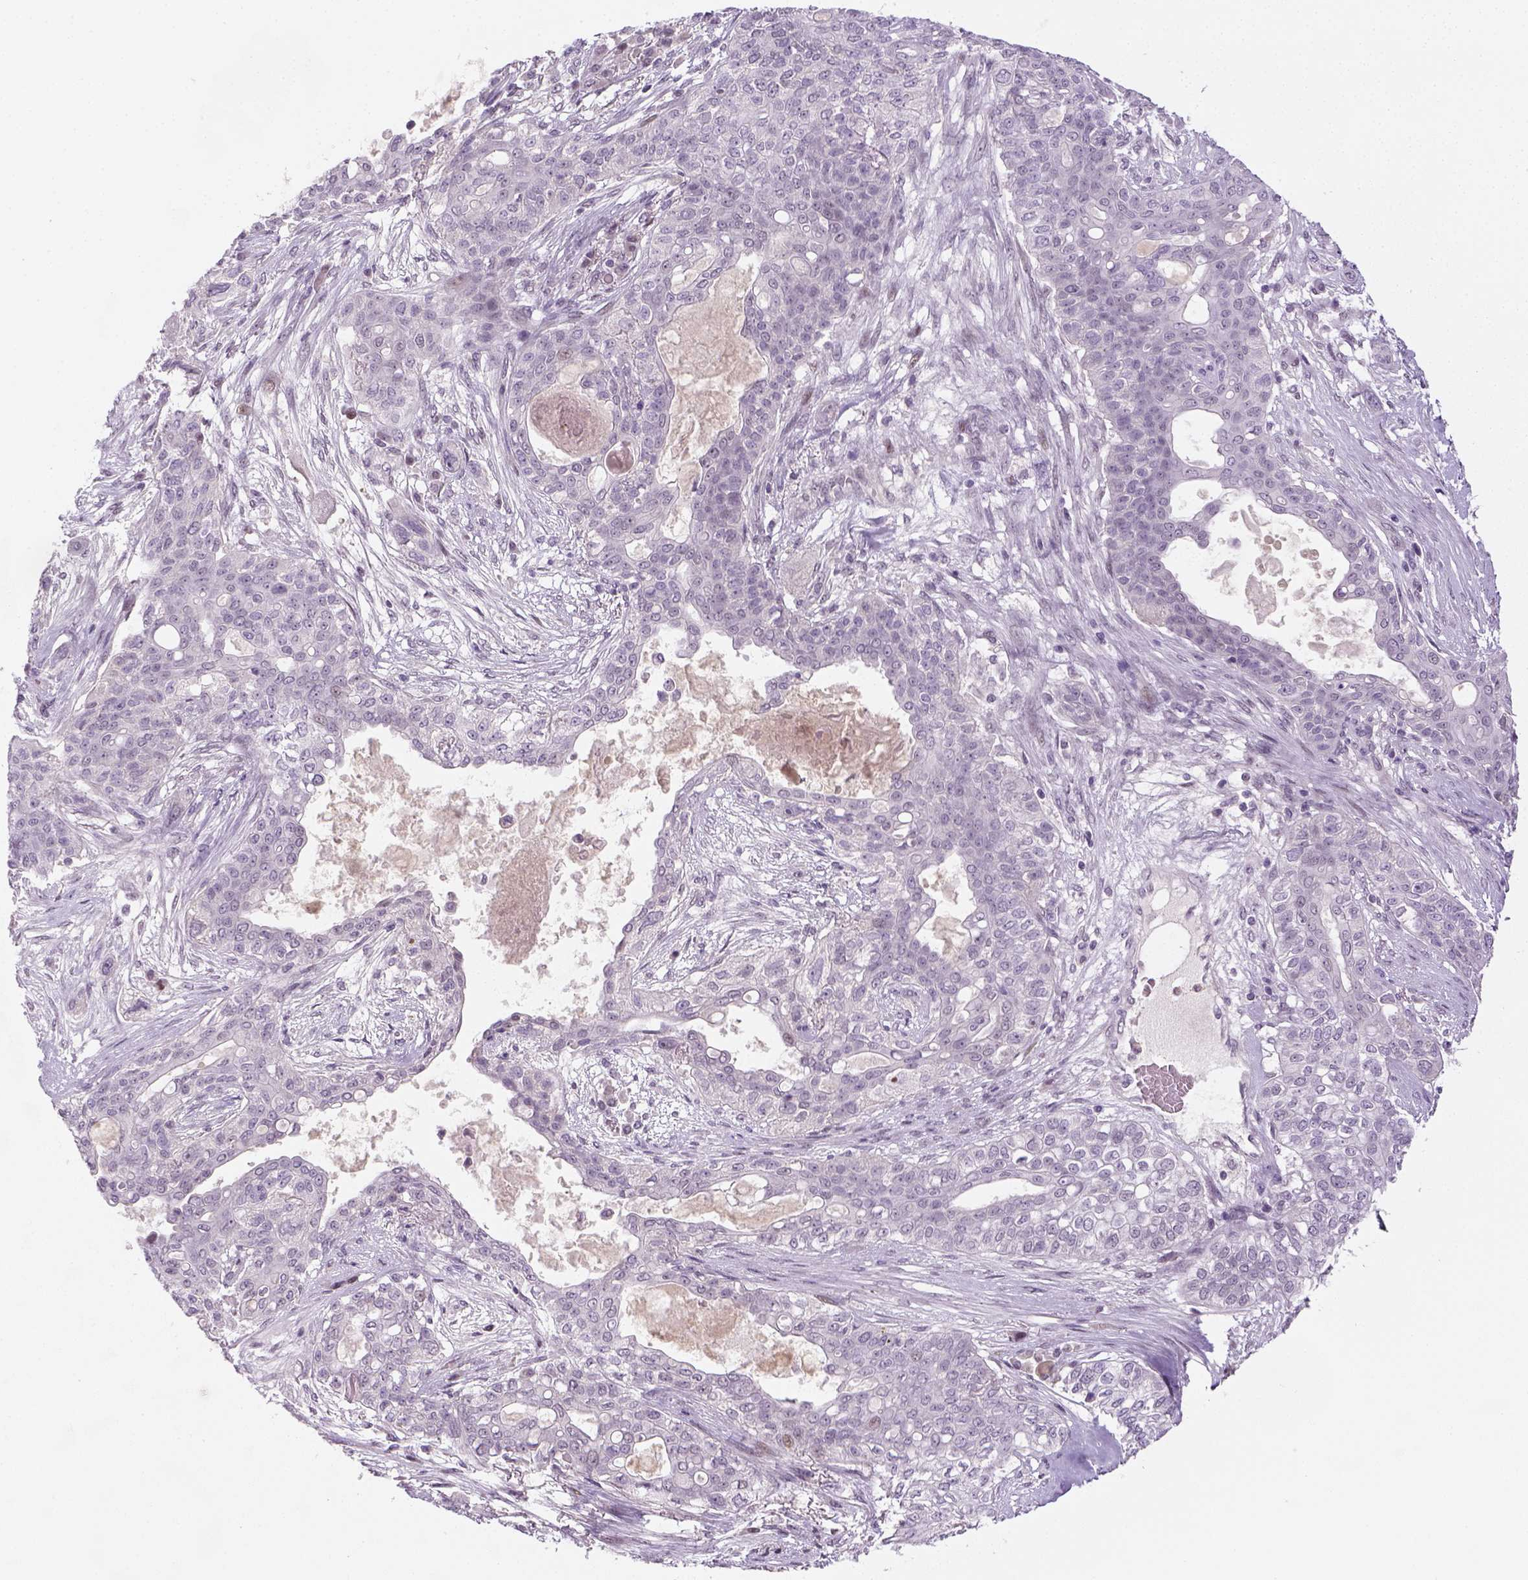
{"staining": {"intensity": "negative", "quantity": "none", "location": "none"}, "tissue": "lung cancer", "cell_type": "Tumor cells", "image_type": "cancer", "snomed": [{"axis": "morphology", "description": "Squamous cell carcinoma, NOS"}, {"axis": "topography", "description": "Lung"}], "caption": "Lung cancer was stained to show a protein in brown. There is no significant positivity in tumor cells.", "gene": "MAGEB3", "patient": {"sex": "female", "age": 70}}